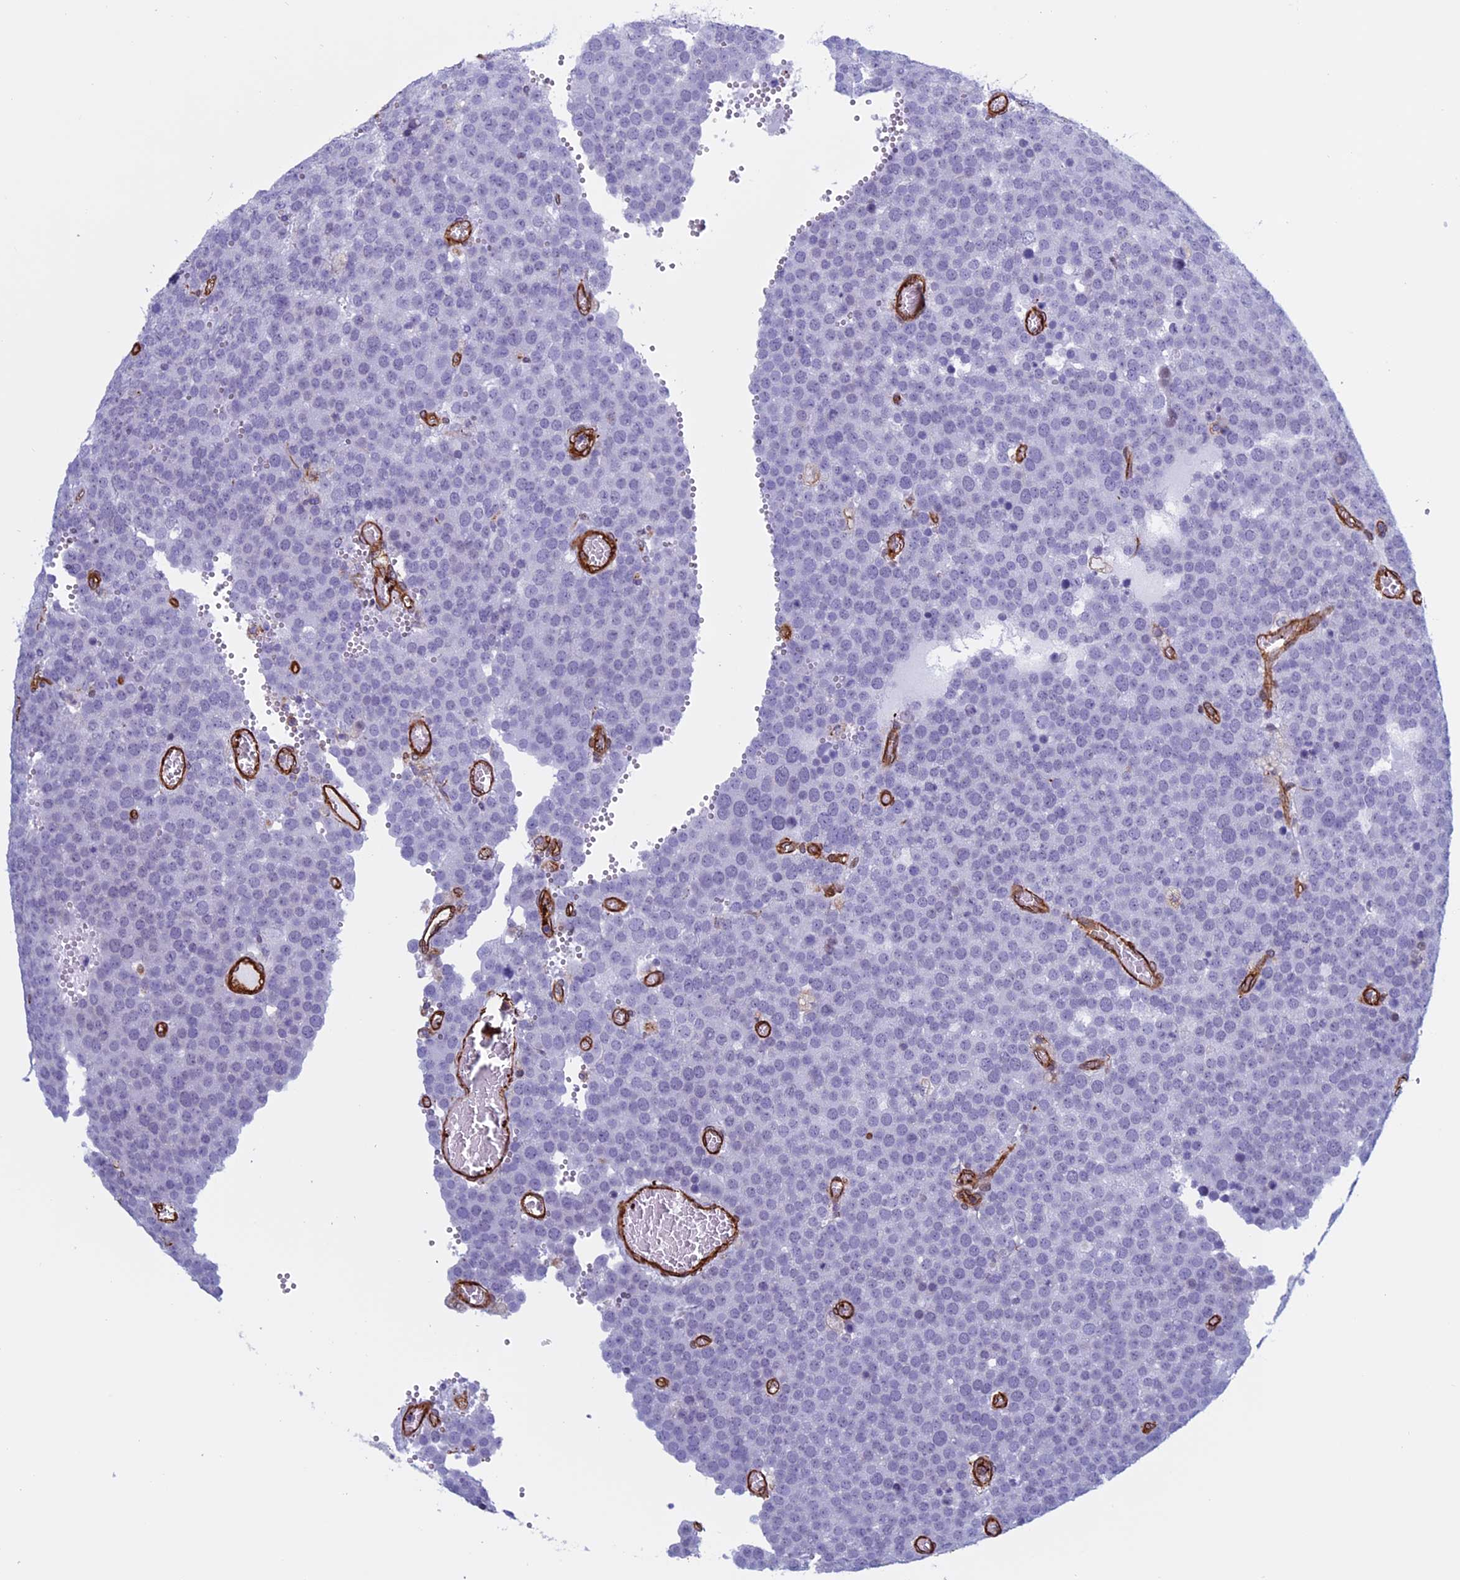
{"staining": {"intensity": "negative", "quantity": "none", "location": "none"}, "tissue": "testis cancer", "cell_type": "Tumor cells", "image_type": "cancer", "snomed": [{"axis": "morphology", "description": "Normal tissue, NOS"}, {"axis": "morphology", "description": "Seminoma, NOS"}, {"axis": "topography", "description": "Testis"}], "caption": "Human testis seminoma stained for a protein using immunohistochemistry (IHC) demonstrates no staining in tumor cells.", "gene": "ANGPTL2", "patient": {"sex": "male", "age": 71}}